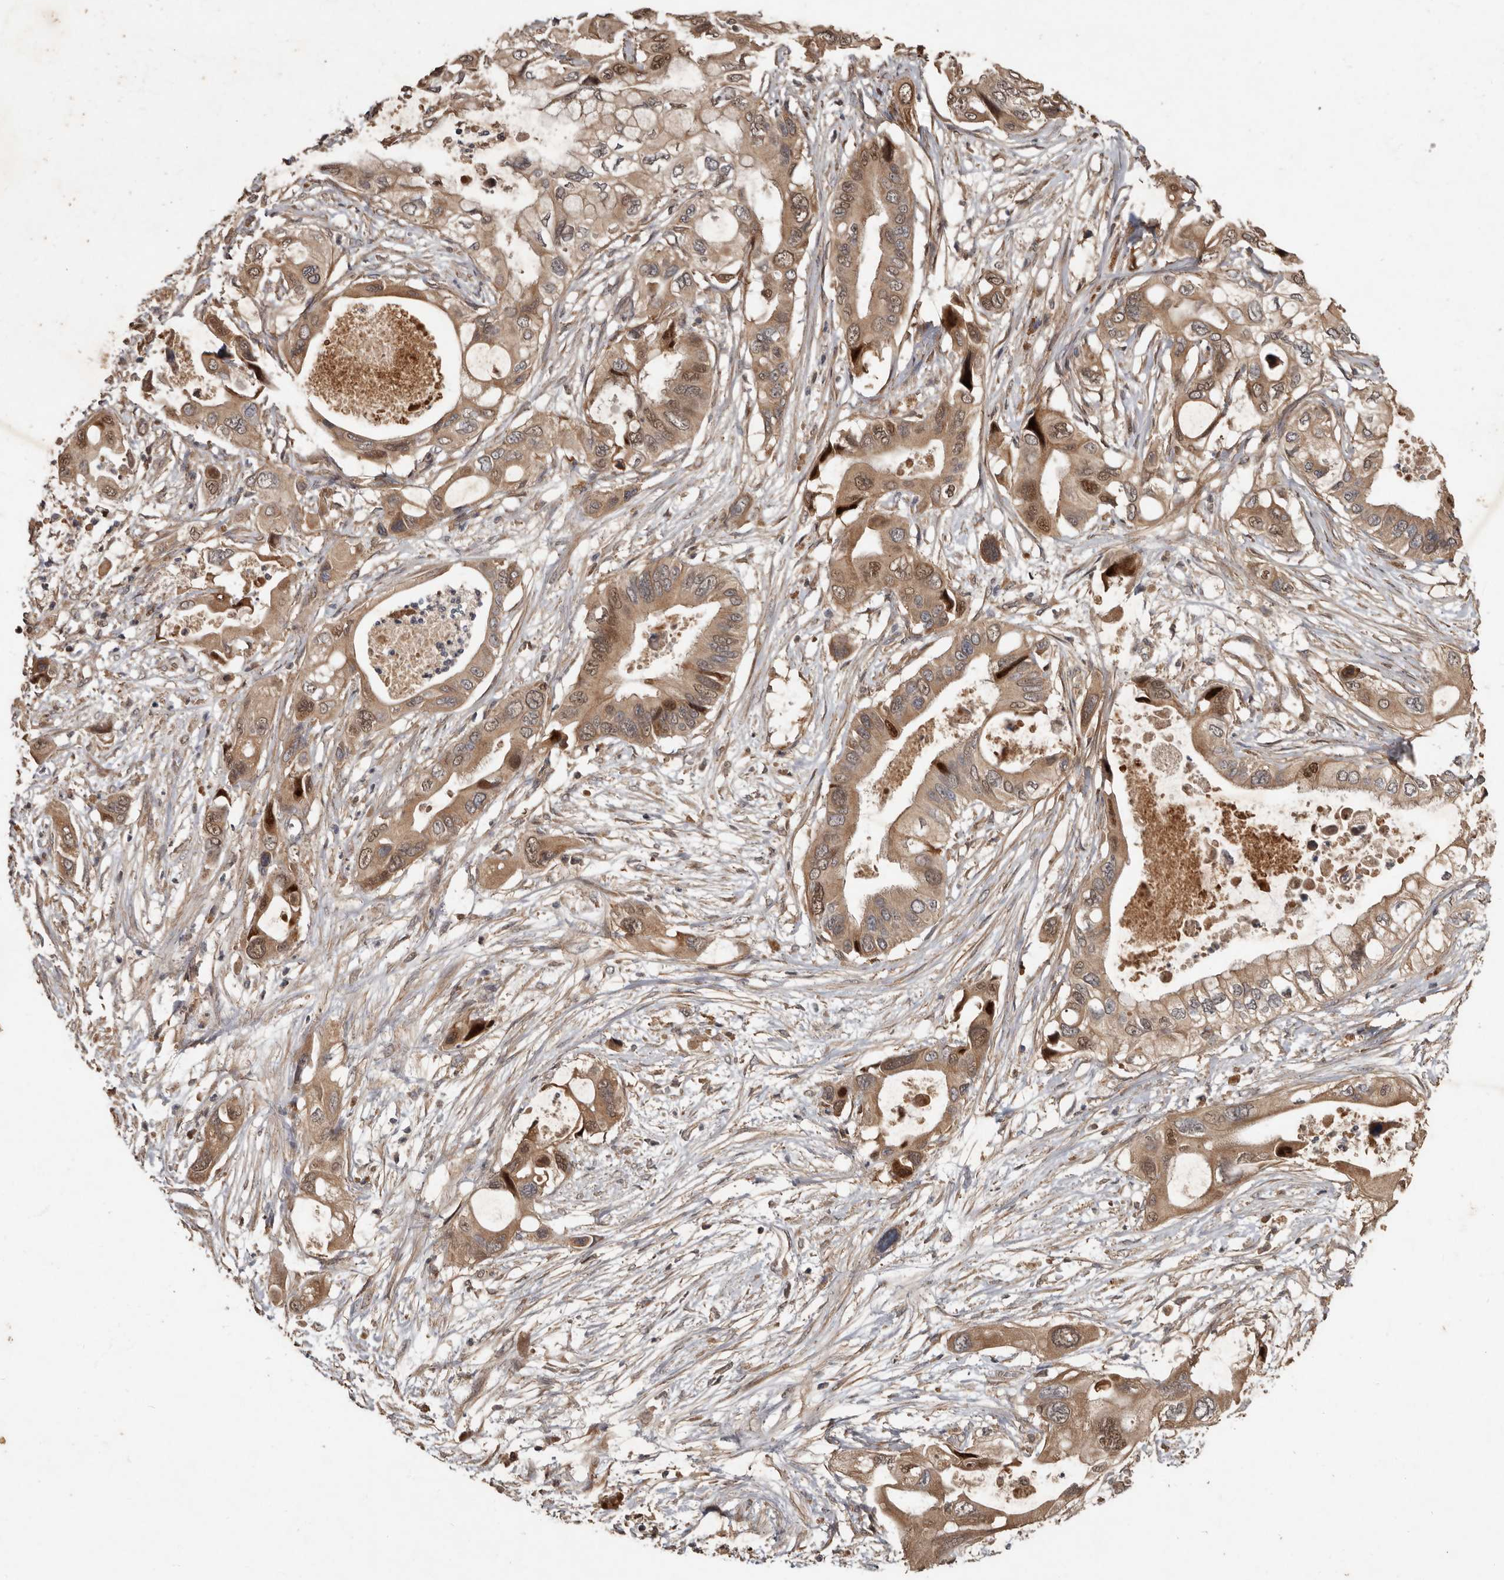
{"staining": {"intensity": "moderate", "quantity": ">75%", "location": "cytoplasmic/membranous,nuclear"}, "tissue": "pancreatic cancer", "cell_type": "Tumor cells", "image_type": "cancer", "snomed": [{"axis": "morphology", "description": "Adenocarcinoma, NOS"}, {"axis": "topography", "description": "Pancreas"}], "caption": "Tumor cells reveal moderate cytoplasmic/membranous and nuclear expression in approximately >75% of cells in adenocarcinoma (pancreatic).", "gene": "KIF26B", "patient": {"sex": "male", "age": 66}}